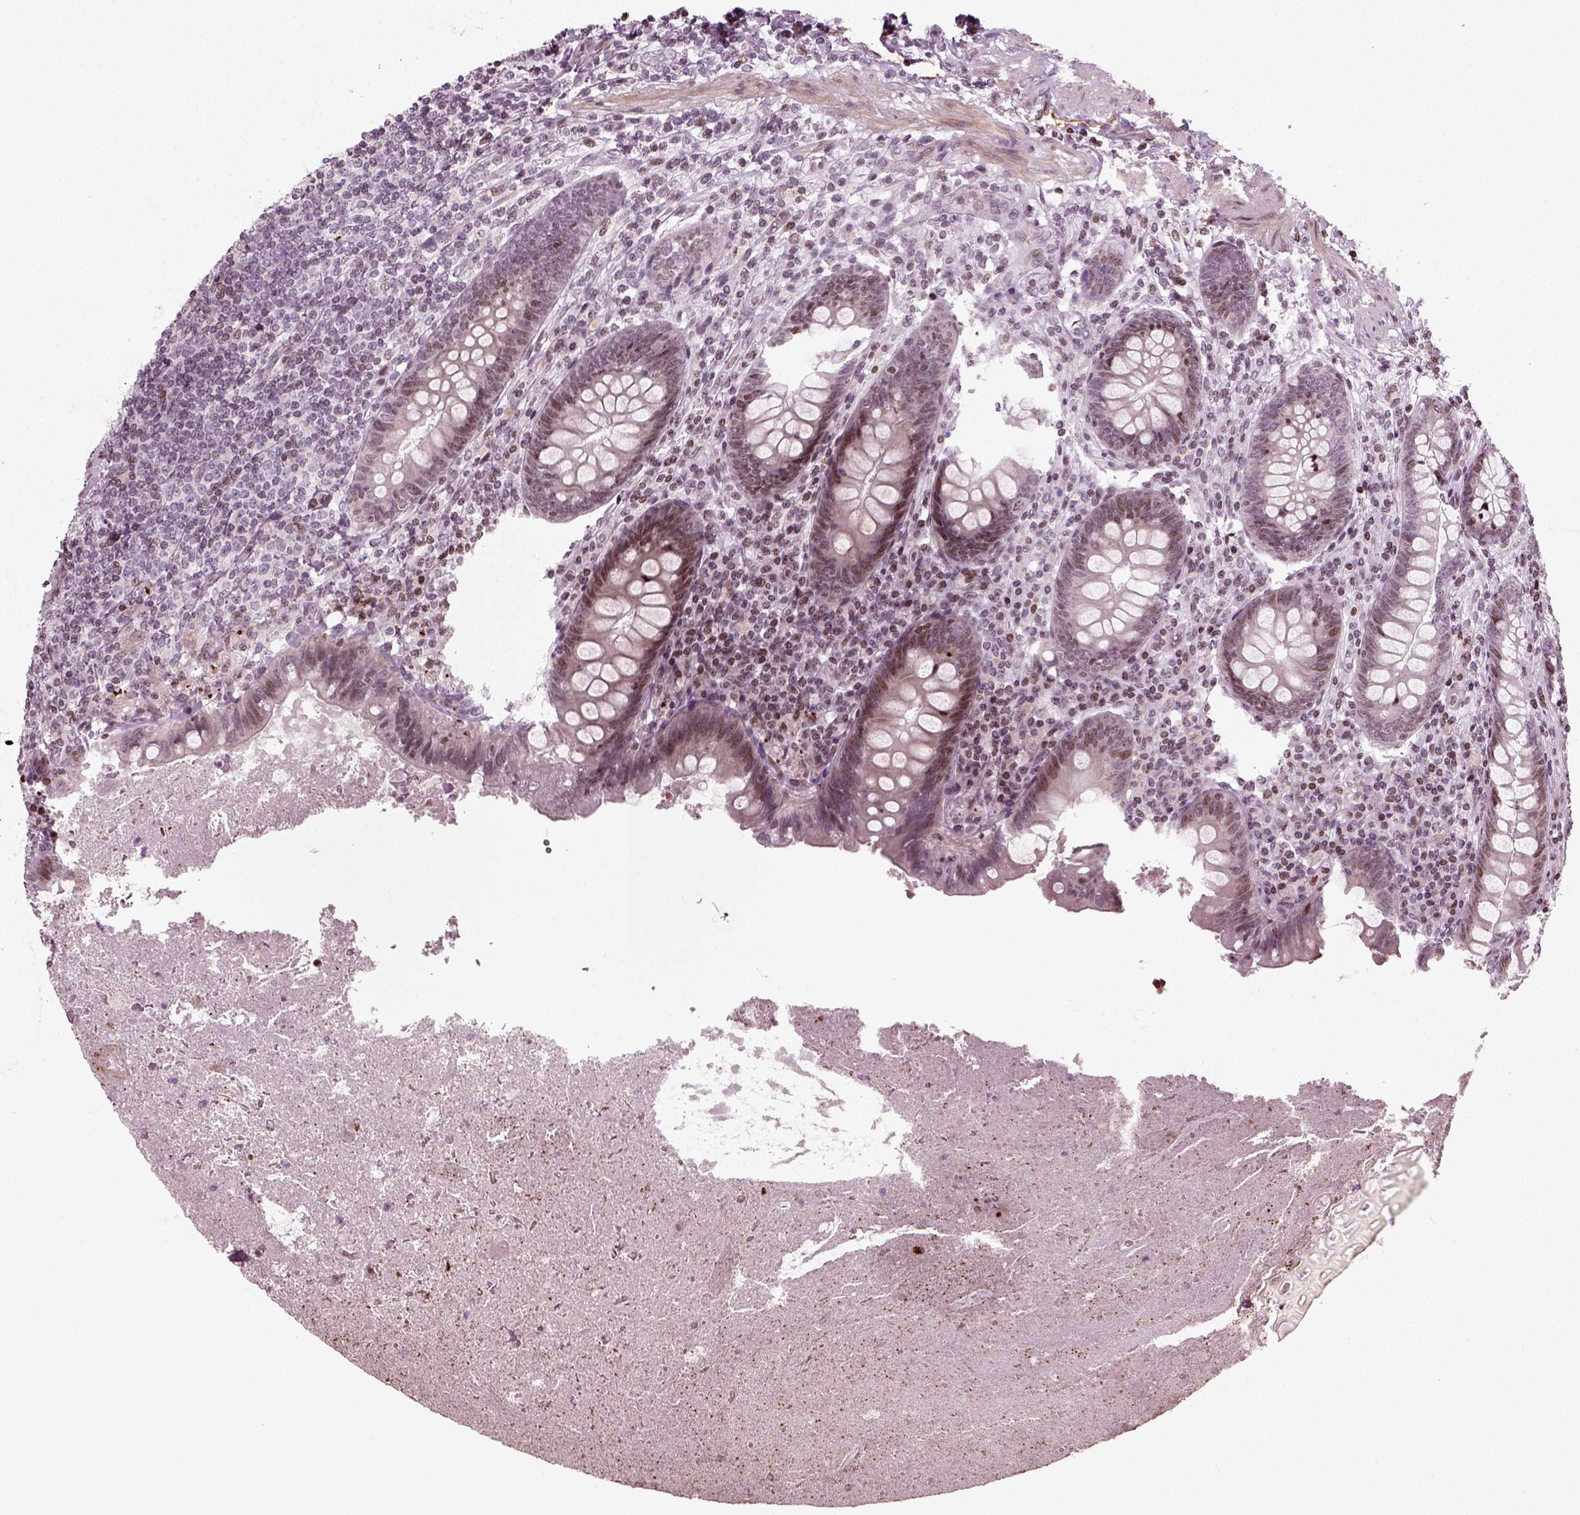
{"staining": {"intensity": "moderate", "quantity": "25%-75%", "location": "nuclear"}, "tissue": "appendix", "cell_type": "Glandular cells", "image_type": "normal", "snomed": [{"axis": "morphology", "description": "Normal tissue, NOS"}, {"axis": "topography", "description": "Appendix"}], "caption": "Protein staining of benign appendix demonstrates moderate nuclear expression in approximately 25%-75% of glandular cells. (brown staining indicates protein expression, while blue staining denotes nuclei).", "gene": "HEYL", "patient": {"sex": "male", "age": 47}}